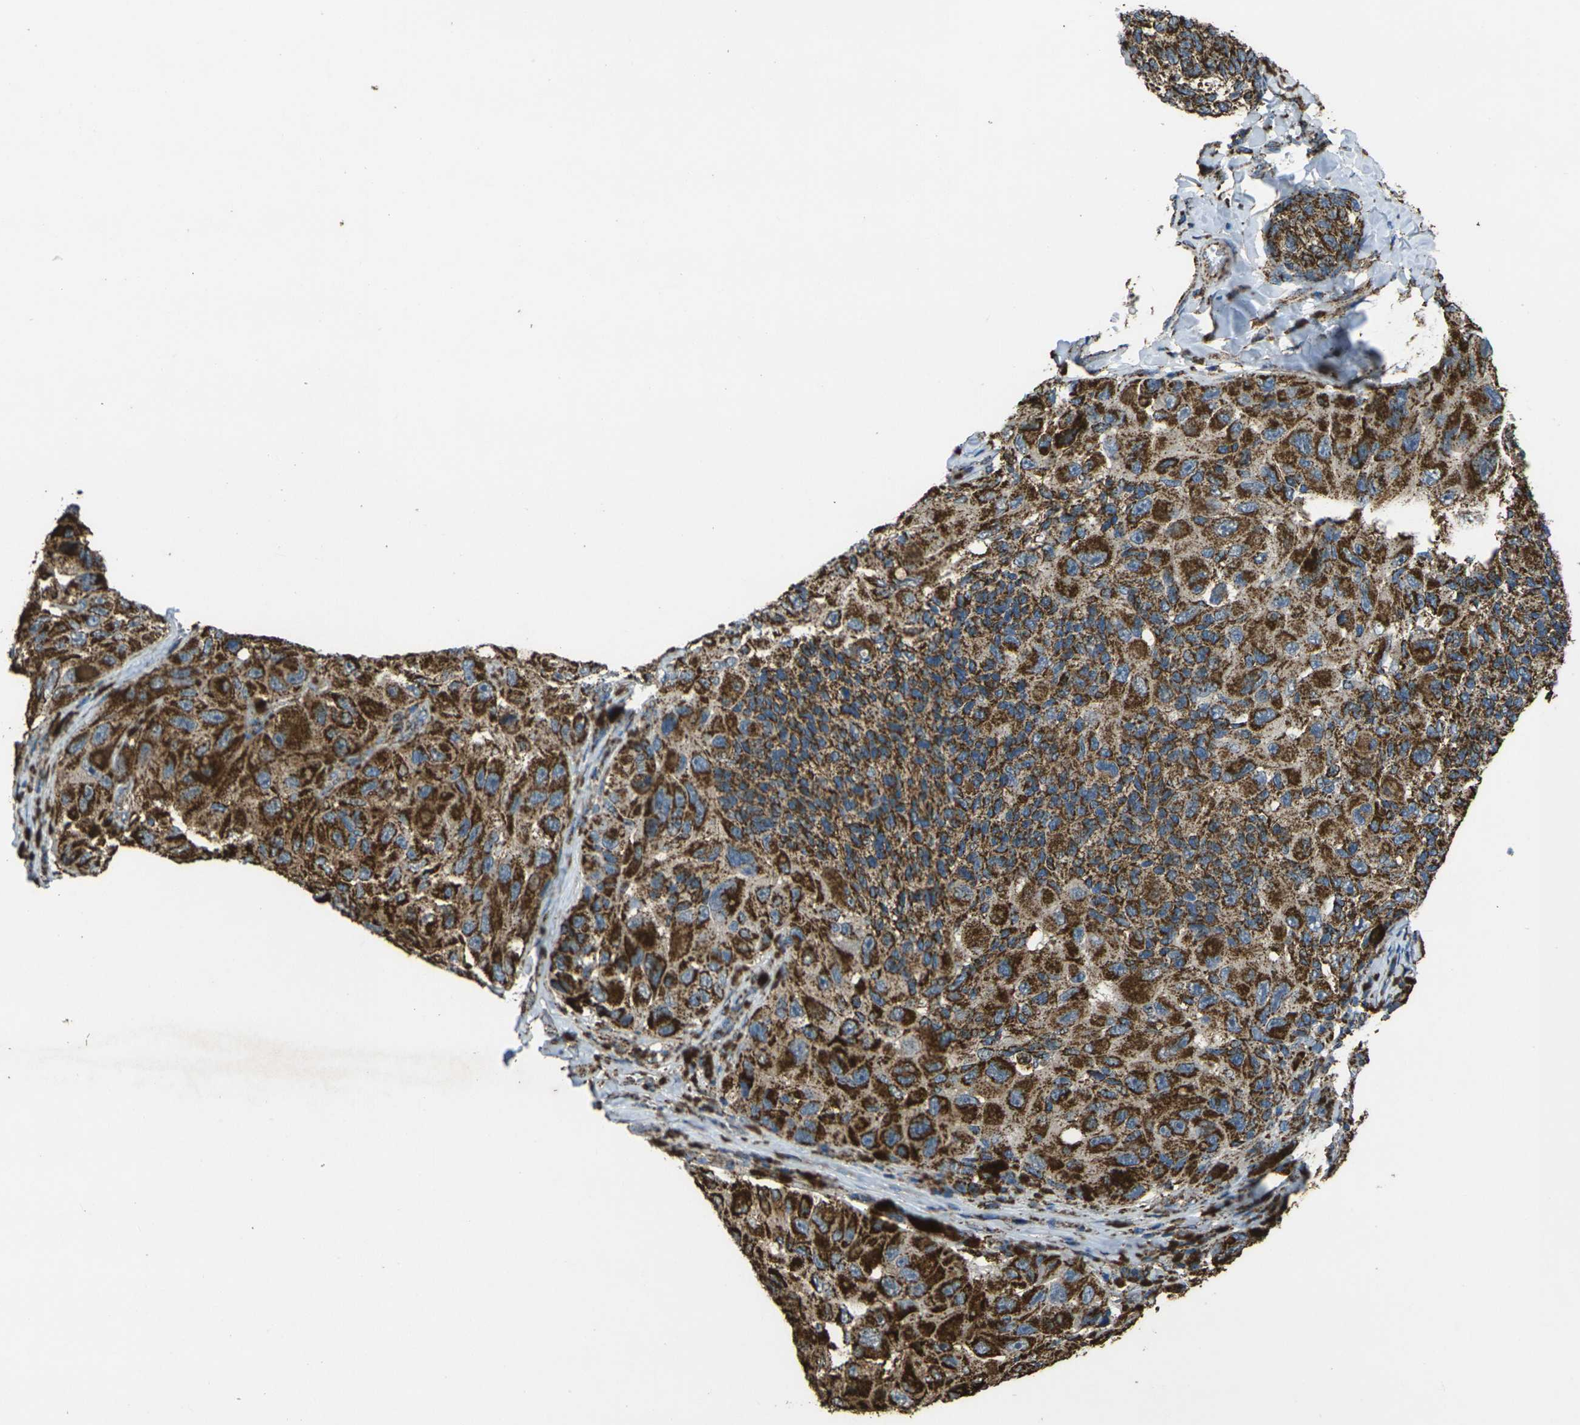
{"staining": {"intensity": "strong", "quantity": ">75%", "location": "cytoplasmic/membranous"}, "tissue": "melanoma", "cell_type": "Tumor cells", "image_type": "cancer", "snomed": [{"axis": "morphology", "description": "Malignant melanoma, NOS"}, {"axis": "topography", "description": "Skin"}], "caption": "Melanoma stained for a protein demonstrates strong cytoplasmic/membranous positivity in tumor cells.", "gene": "KLHL5", "patient": {"sex": "female", "age": 73}}